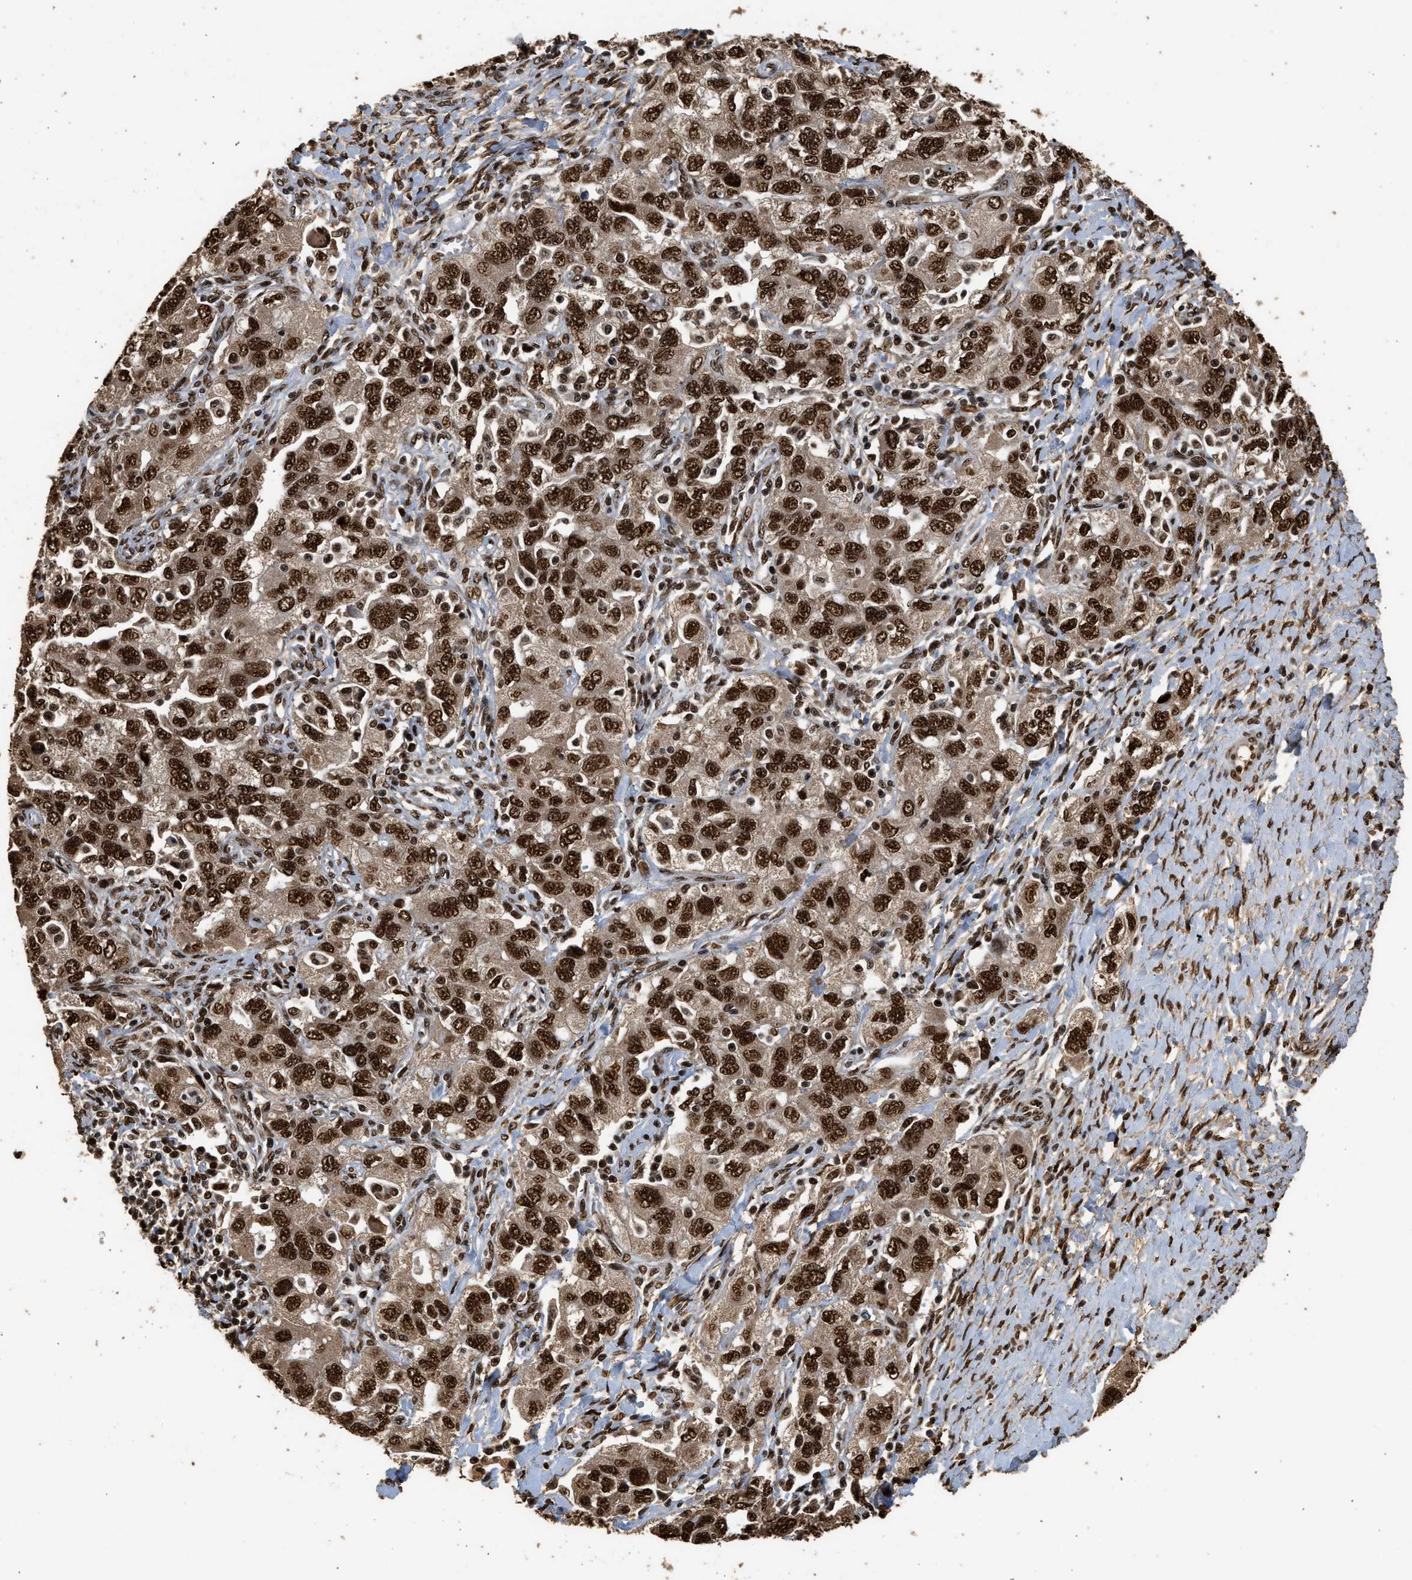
{"staining": {"intensity": "strong", "quantity": ">75%", "location": "nuclear"}, "tissue": "ovarian cancer", "cell_type": "Tumor cells", "image_type": "cancer", "snomed": [{"axis": "morphology", "description": "Carcinoma, NOS"}, {"axis": "morphology", "description": "Cystadenocarcinoma, serous, NOS"}, {"axis": "topography", "description": "Ovary"}], "caption": "Strong nuclear positivity is appreciated in approximately >75% of tumor cells in ovarian cancer (serous cystadenocarcinoma).", "gene": "PPP4R3B", "patient": {"sex": "female", "age": 69}}